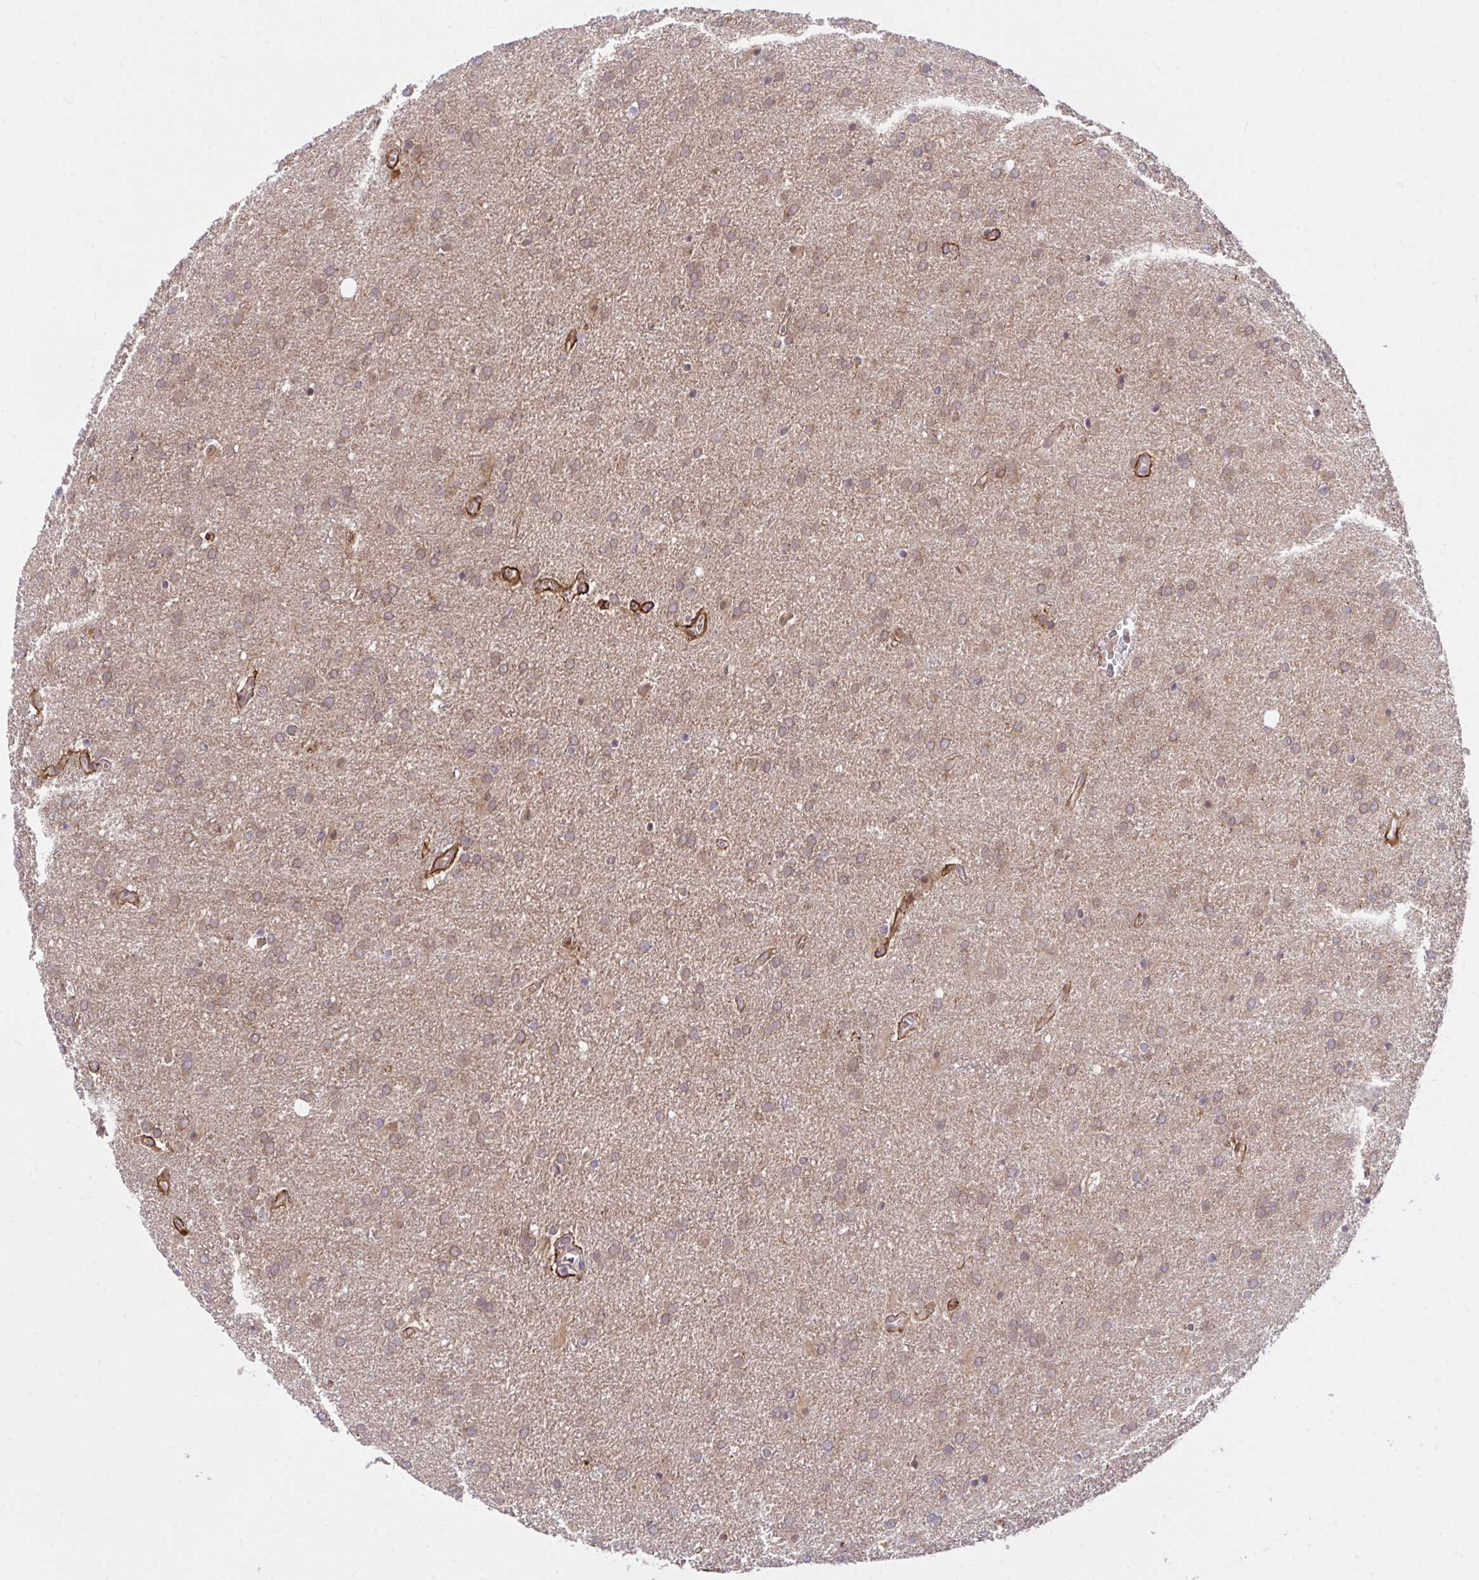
{"staining": {"intensity": "weak", "quantity": ">75%", "location": "cytoplasmic/membranous"}, "tissue": "glioma", "cell_type": "Tumor cells", "image_type": "cancer", "snomed": [{"axis": "morphology", "description": "Glioma, malignant, Low grade"}, {"axis": "topography", "description": "Brain"}], "caption": "This histopathology image displays glioma stained with IHC to label a protein in brown. The cytoplasmic/membranous of tumor cells show weak positivity for the protein. Nuclei are counter-stained blue.", "gene": "TLN2", "patient": {"sex": "female", "age": 32}}